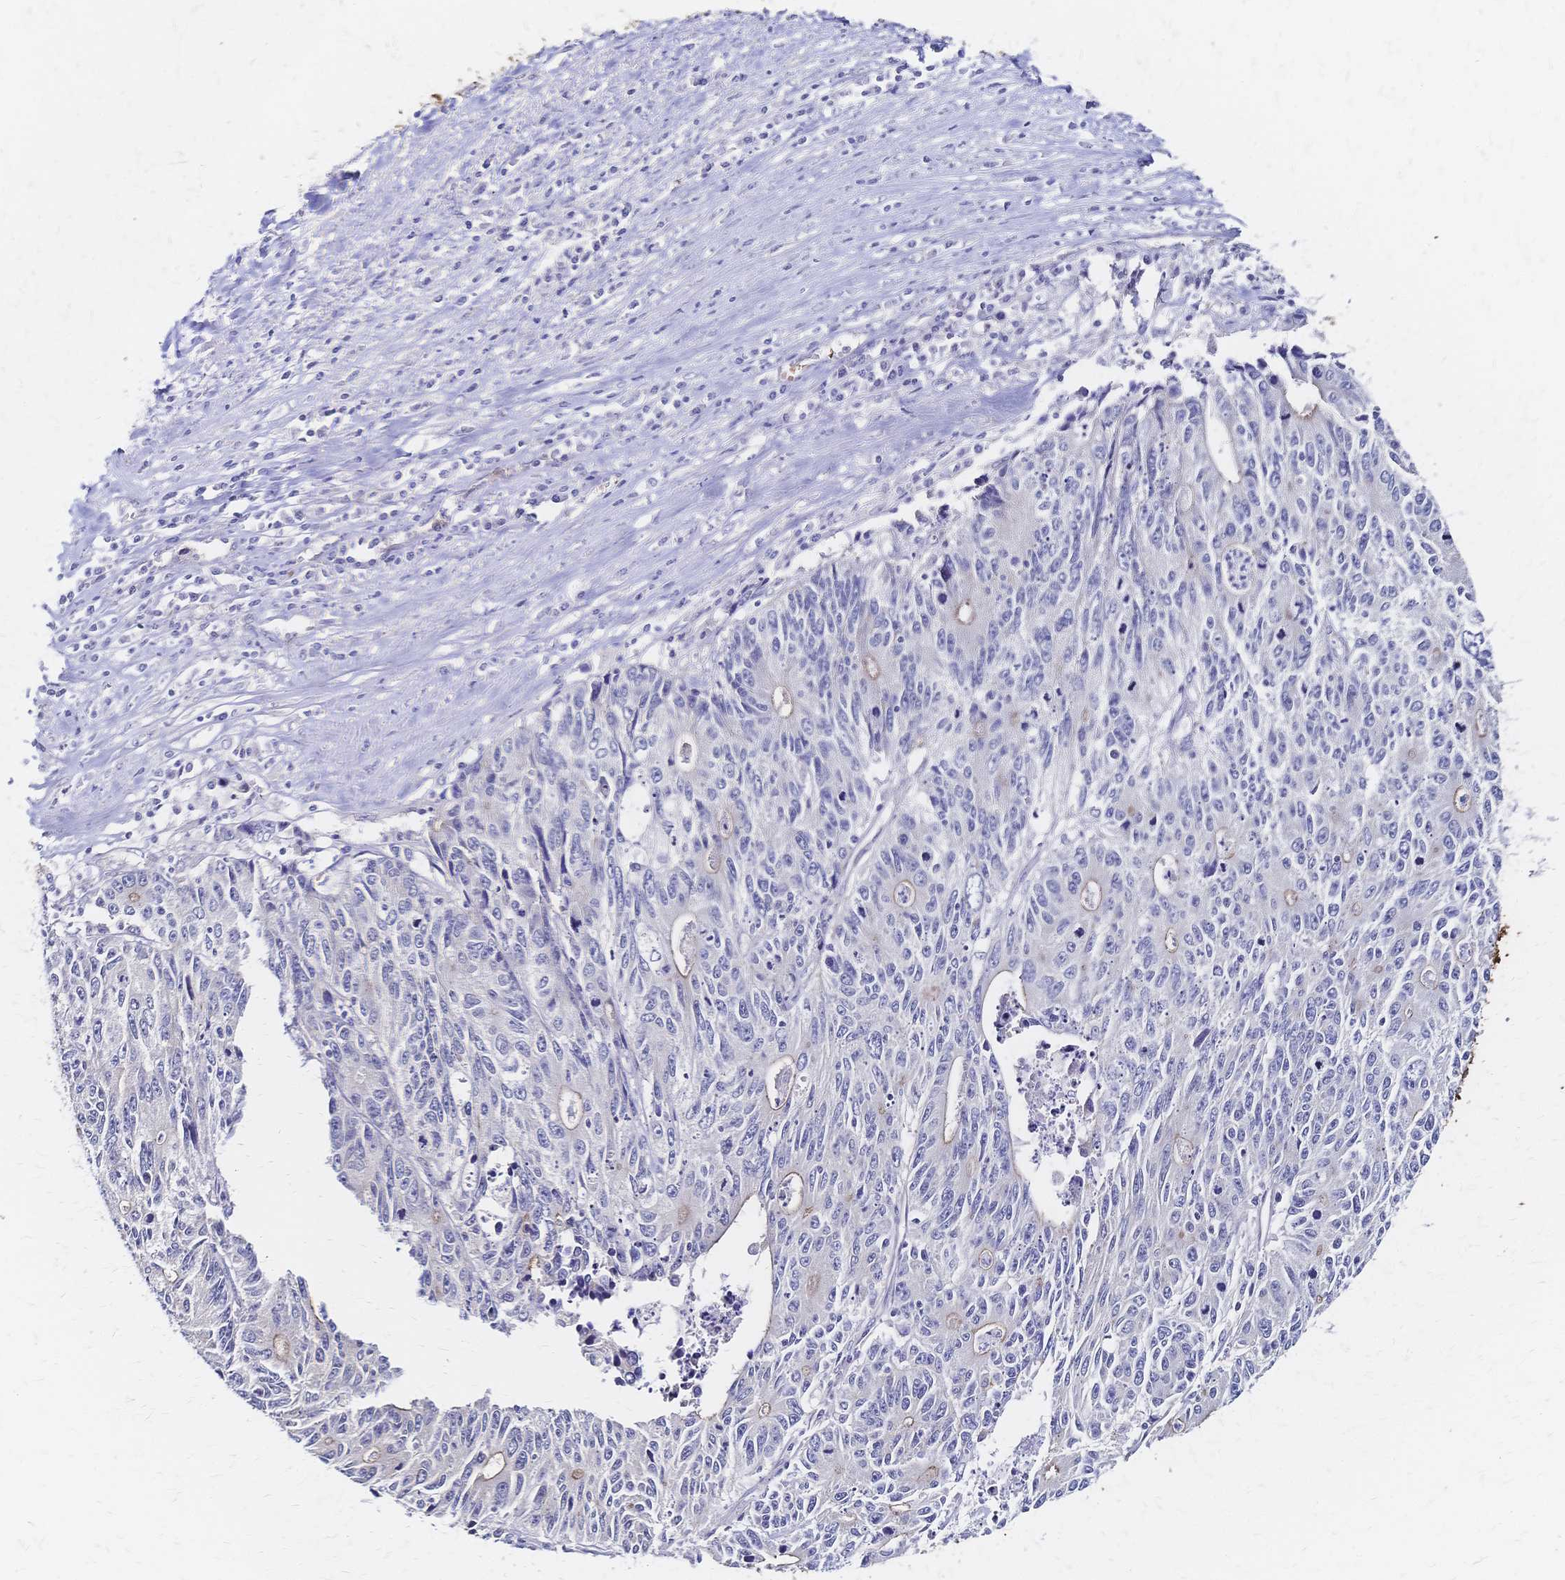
{"staining": {"intensity": "weak", "quantity": "<25%", "location": "cytoplasmic/membranous"}, "tissue": "liver cancer", "cell_type": "Tumor cells", "image_type": "cancer", "snomed": [{"axis": "morphology", "description": "Cholangiocarcinoma"}, {"axis": "topography", "description": "Liver"}], "caption": "Micrograph shows no significant protein expression in tumor cells of cholangiocarcinoma (liver).", "gene": "SLC5A1", "patient": {"sex": "male", "age": 65}}